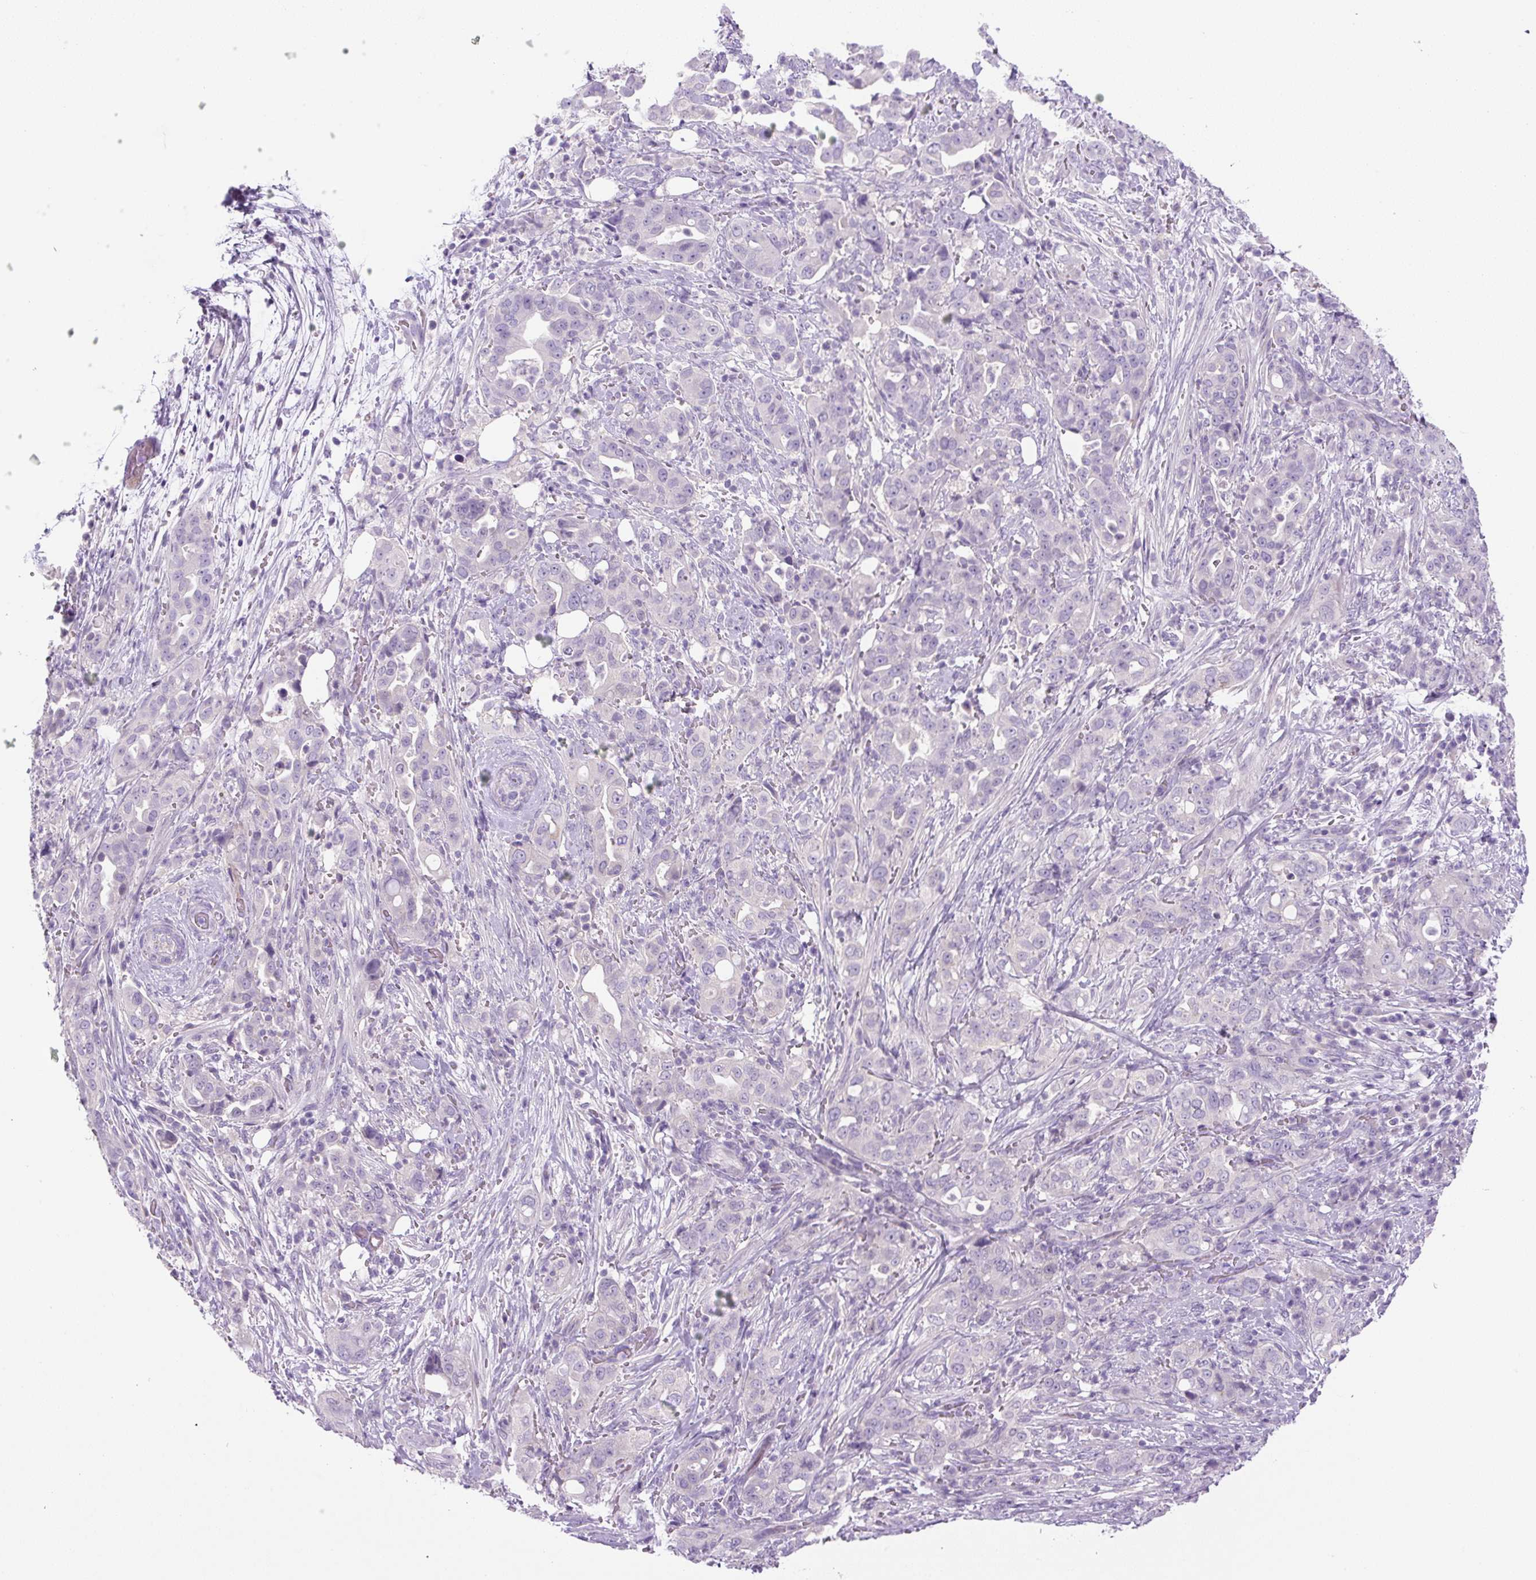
{"staining": {"intensity": "negative", "quantity": "none", "location": "none"}, "tissue": "pancreatic cancer", "cell_type": "Tumor cells", "image_type": "cancer", "snomed": [{"axis": "morphology", "description": "Normal tissue, NOS"}, {"axis": "morphology", "description": "Adenocarcinoma, NOS"}, {"axis": "topography", "description": "Lymph node"}, {"axis": "topography", "description": "Pancreas"}], "caption": "DAB (3,3'-diaminobenzidine) immunohistochemical staining of pancreatic adenocarcinoma displays no significant positivity in tumor cells.", "gene": "UBL3", "patient": {"sex": "female", "age": 67}}